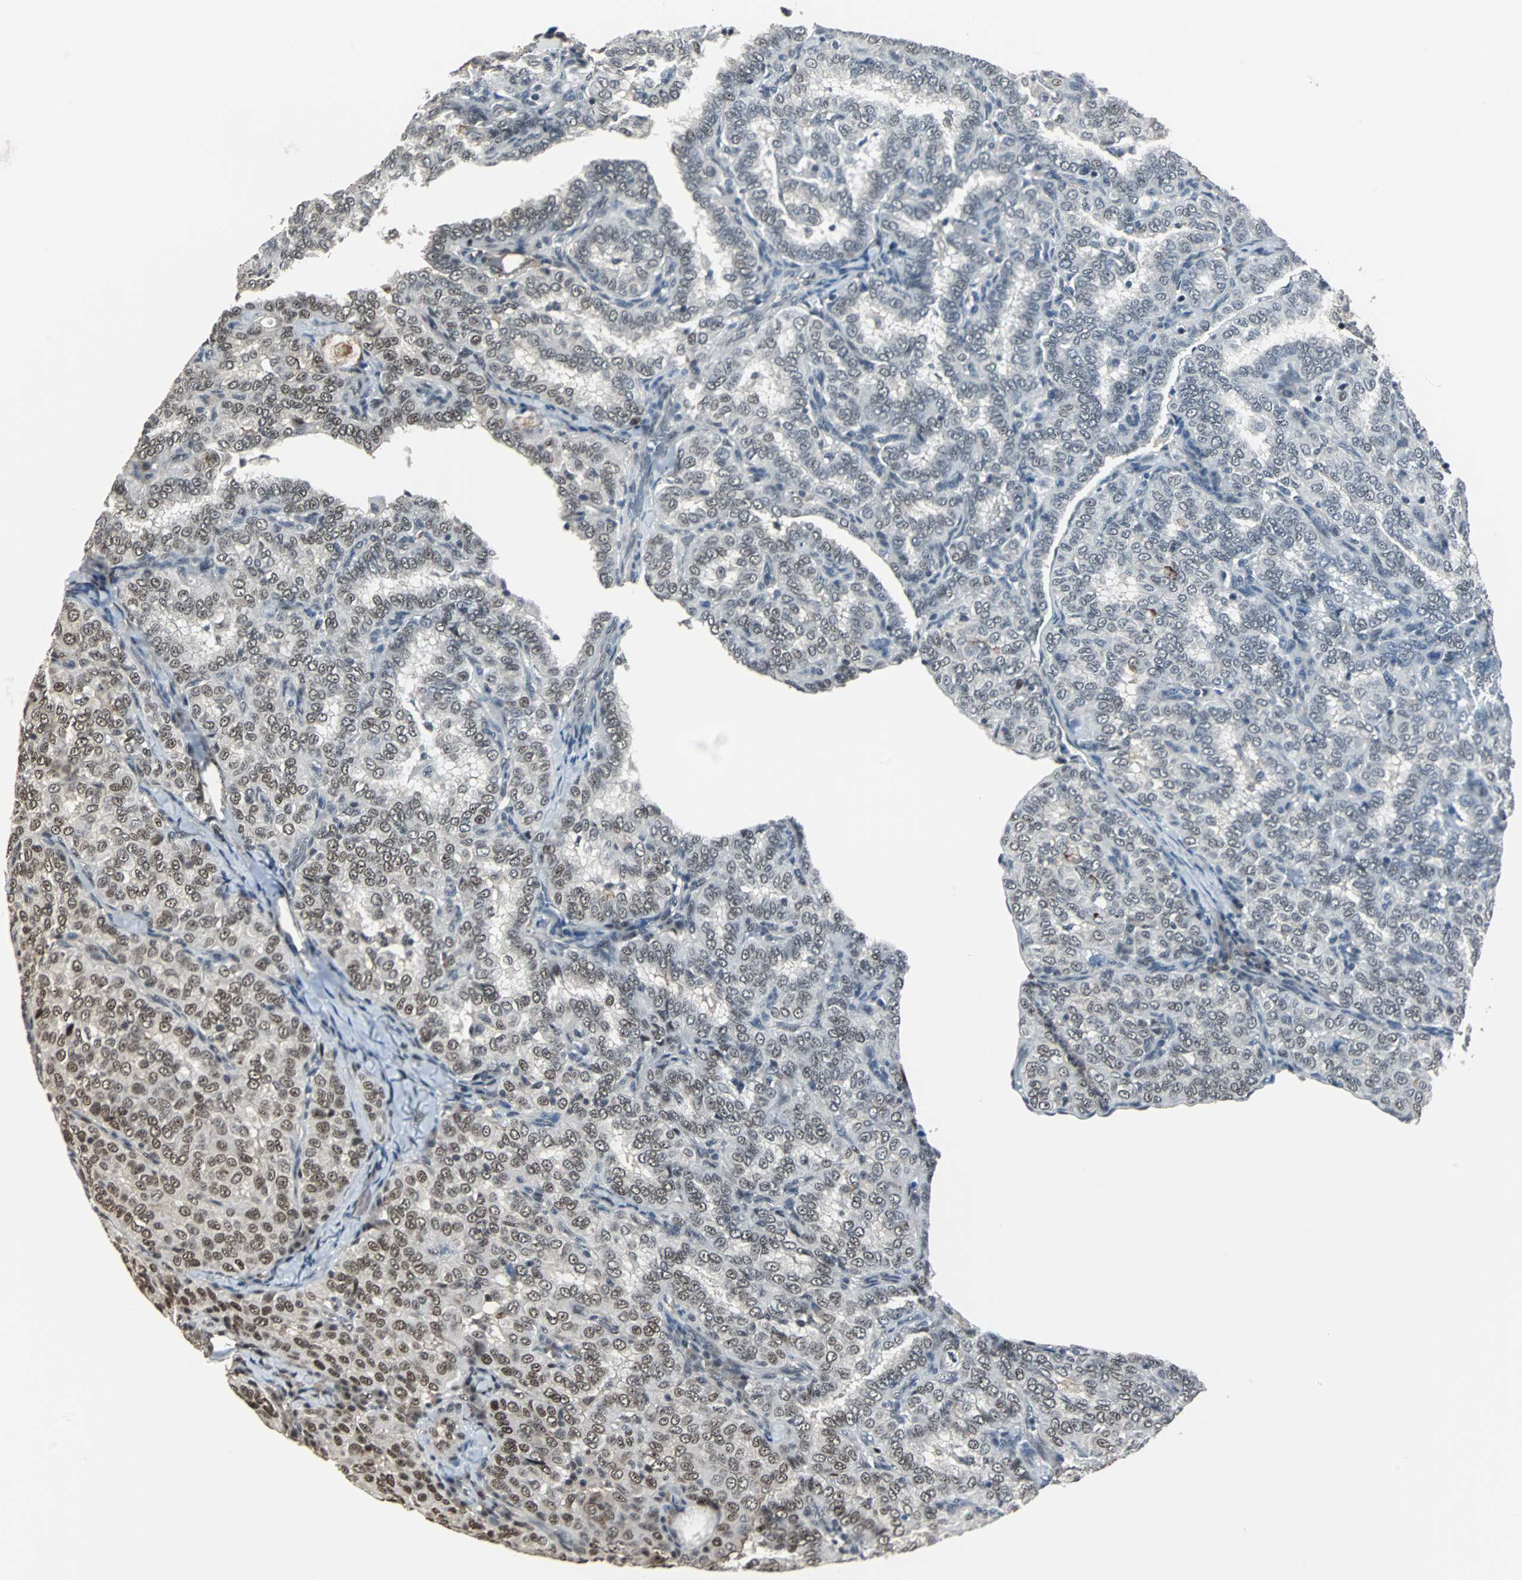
{"staining": {"intensity": "weak", "quantity": "25%-75%", "location": "nuclear"}, "tissue": "thyroid cancer", "cell_type": "Tumor cells", "image_type": "cancer", "snomed": [{"axis": "morphology", "description": "Papillary adenocarcinoma, NOS"}, {"axis": "topography", "description": "Thyroid gland"}], "caption": "Immunohistochemistry photomicrograph of human thyroid papillary adenocarcinoma stained for a protein (brown), which reveals low levels of weak nuclear staining in about 25%-75% of tumor cells.", "gene": "MKX", "patient": {"sex": "female", "age": 30}}